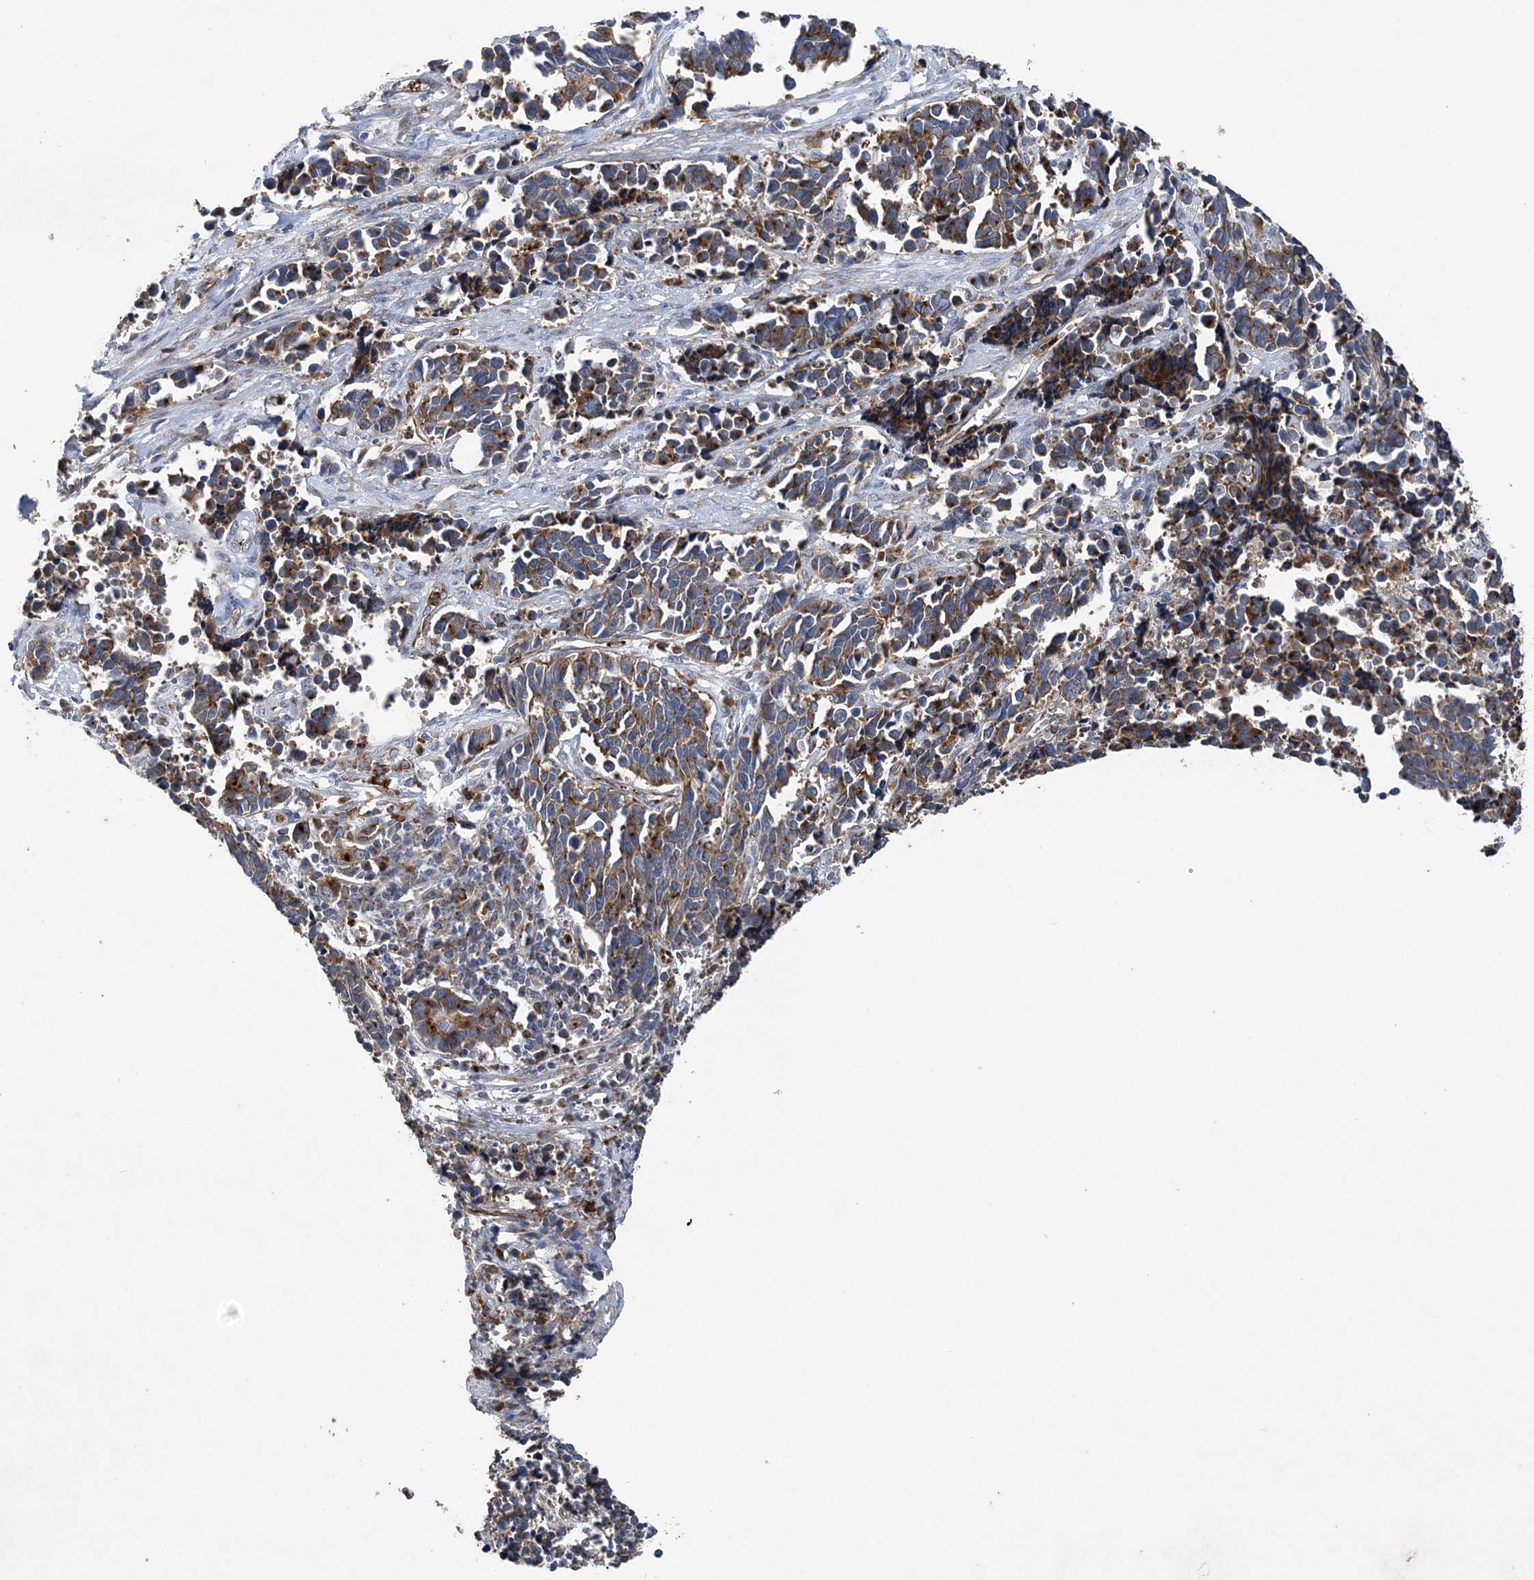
{"staining": {"intensity": "moderate", "quantity": "25%-75%", "location": "cytoplasmic/membranous"}, "tissue": "cervical cancer", "cell_type": "Tumor cells", "image_type": "cancer", "snomed": [{"axis": "morphology", "description": "Normal tissue, NOS"}, {"axis": "morphology", "description": "Squamous cell carcinoma, NOS"}, {"axis": "topography", "description": "Cervix"}], "caption": "A micrograph showing moderate cytoplasmic/membranous positivity in about 25%-75% of tumor cells in cervical cancer (squamous cell carcinoma), as visualized by brown immunohistochemical staining.", "gene": "PTTG1IP", "patient": {"sex": "female", "age": 35}}